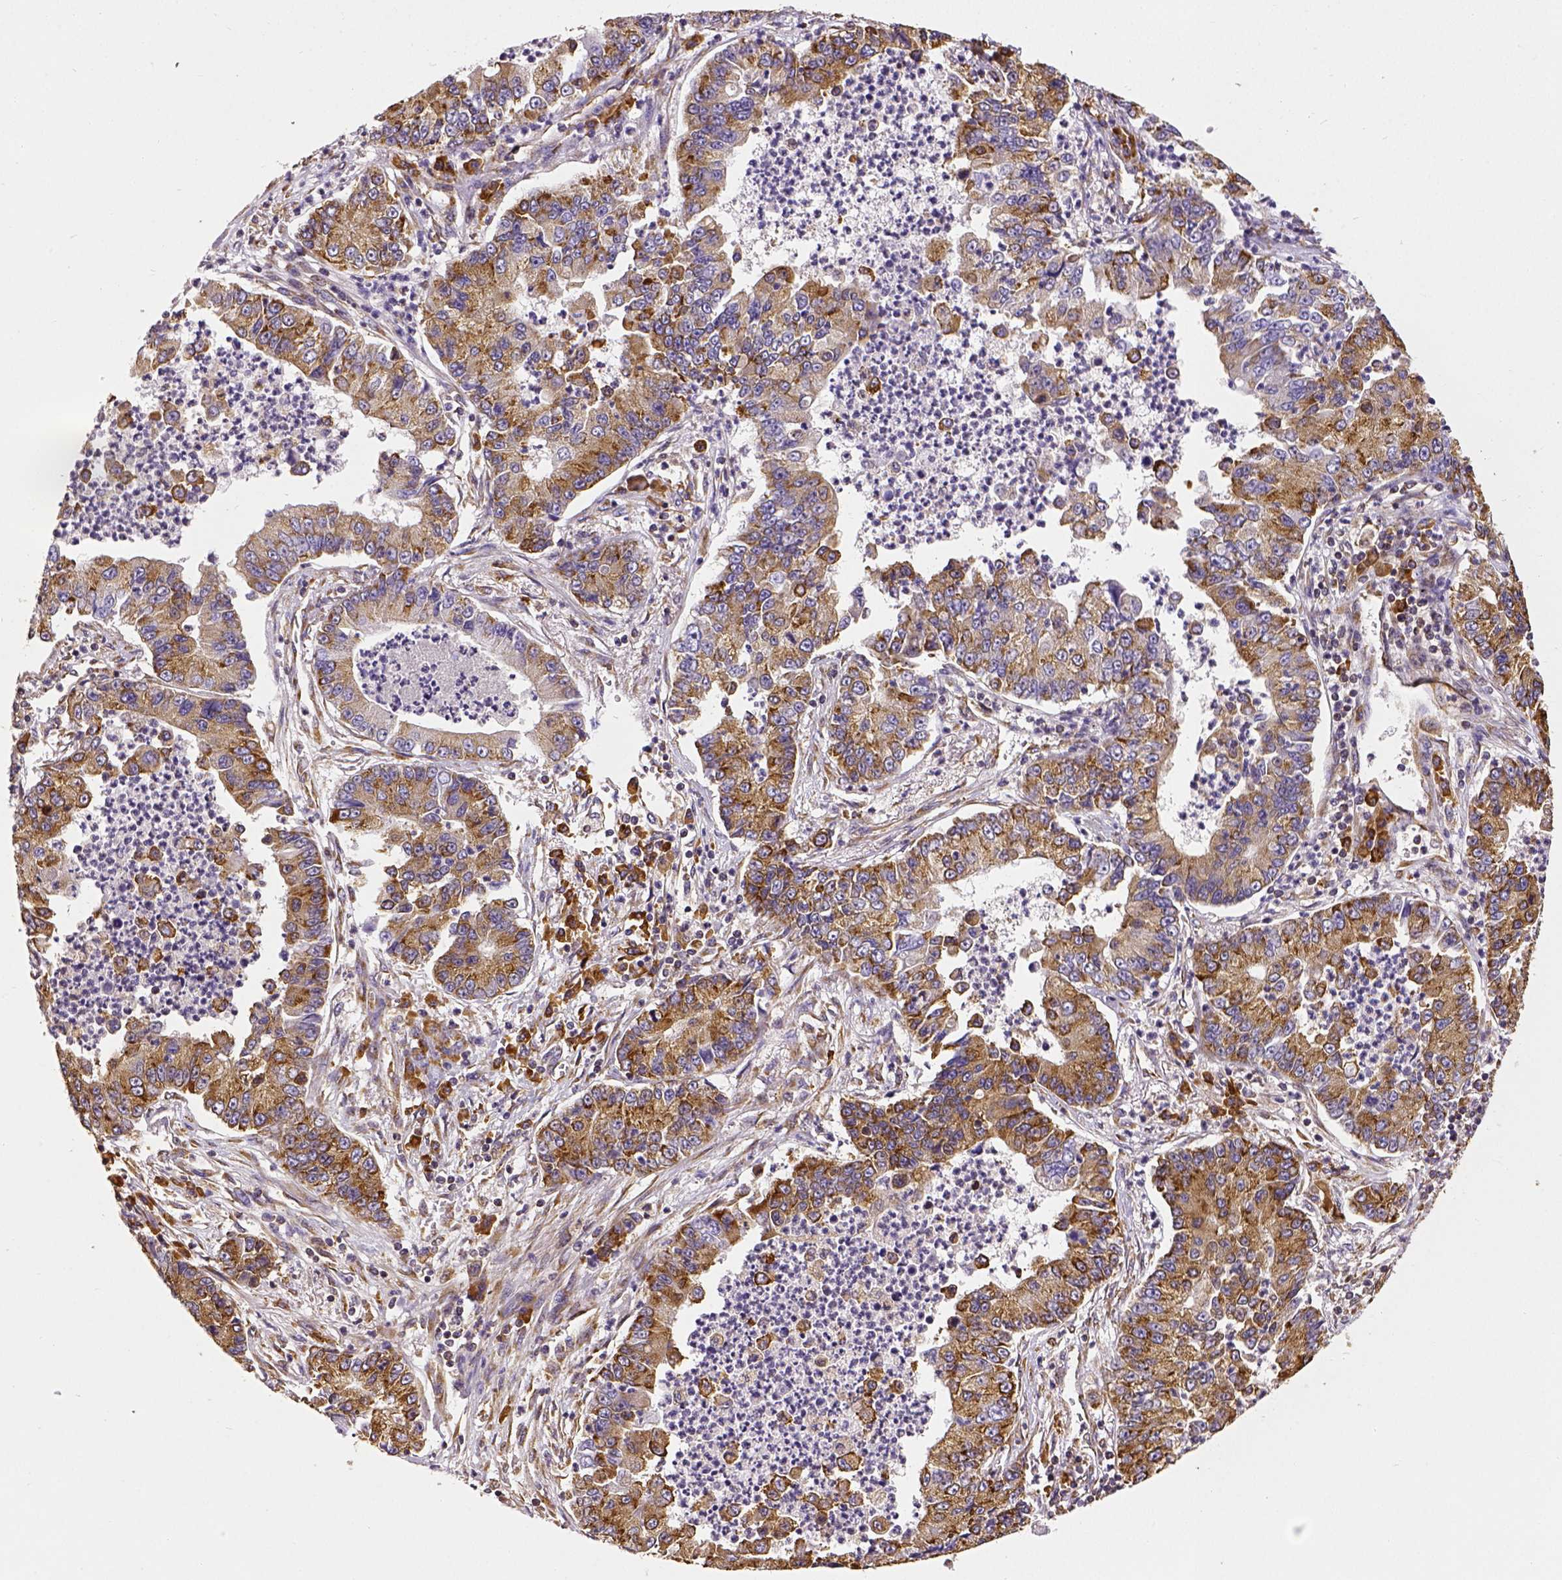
{"staining": {"intensity": "moderate", "quantity": ">75%", "location": "cytoplasmic/membranous"}, "tissue": "lung cancer", "cell_type": "Tumor cells", "image_type": "cancer", "snomed": [{"axis": "morphology", "description": "Adenocarcinoma, NOS"}, {"axis": "topography", "description": "Lung"}], "caption": "Protein expression analysis of human lung cancer (adenocarcinoma) reveals moderate cytoplasmic/membranous positivity in about >75% of tumor cells.", "gene": "MTDH", "patient": {"sex": "female", "age": 57}}